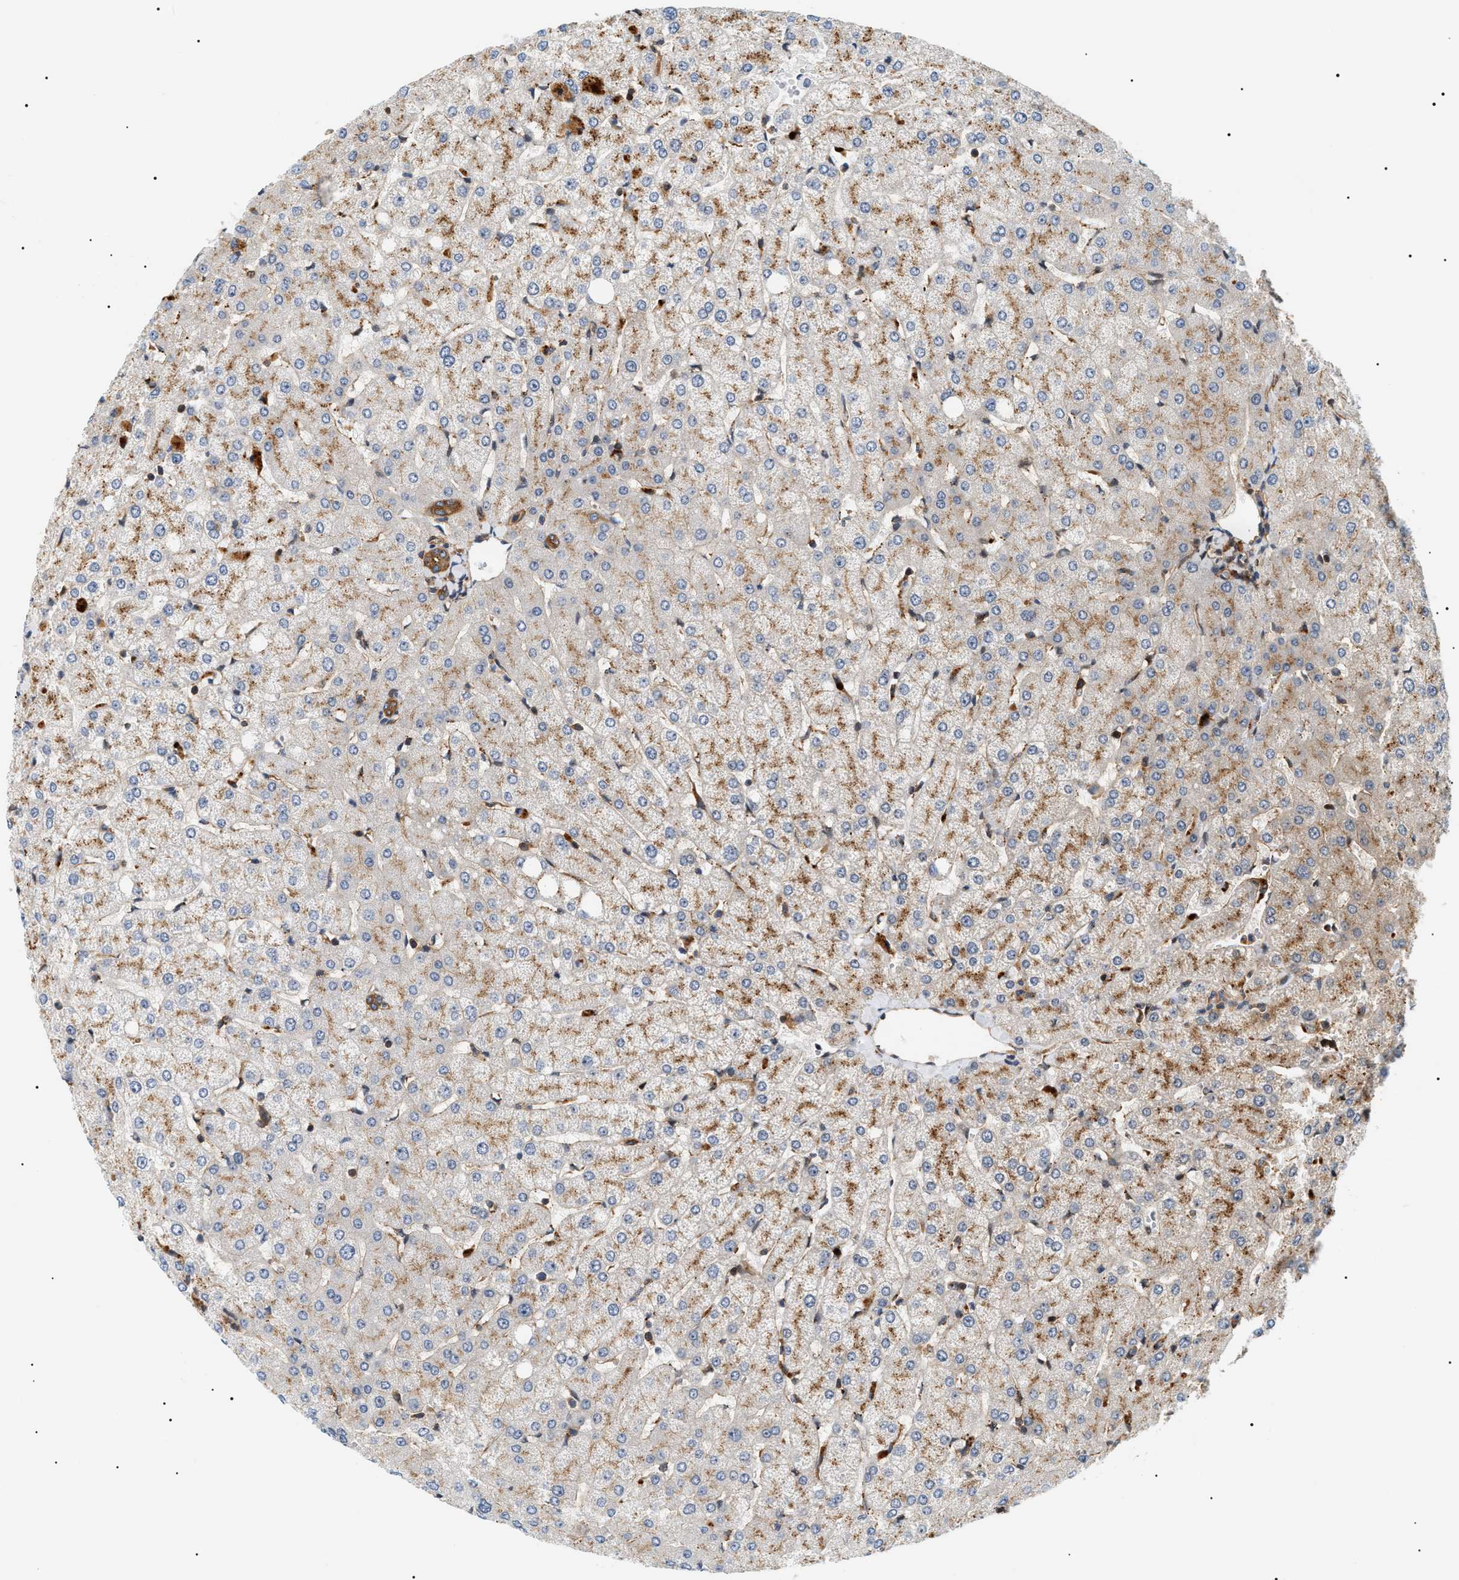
{"staining": {"intensity": "moderate", "quantity": ">75%", "location": "cytoplasmic/membranous"}, "tissue": "liver", "cell_type": "Cholangiocytes", "image_type": "normal", "snomed": [{"axis": "morphology", "description": "Normal tissue, NOS"}, {"axis": "topography", "description": "Liver"}], "caption": "Immunohistochemistry (IHC) staining of normal liver, which exhibits medium levels of moderate cytoplasmic/membranous expression in approximately >75% of cholangiocytes indicating moderate cytoplasmic/membranous protein expression. The staining was performed using DAB (3,3'-diaminobenzidine) (brown) for protein detection and nuclei were counterstained in hematoxylin (blue).", "gene": "SH3GLB2", "patient": {"sex": "female", "age": 54}}